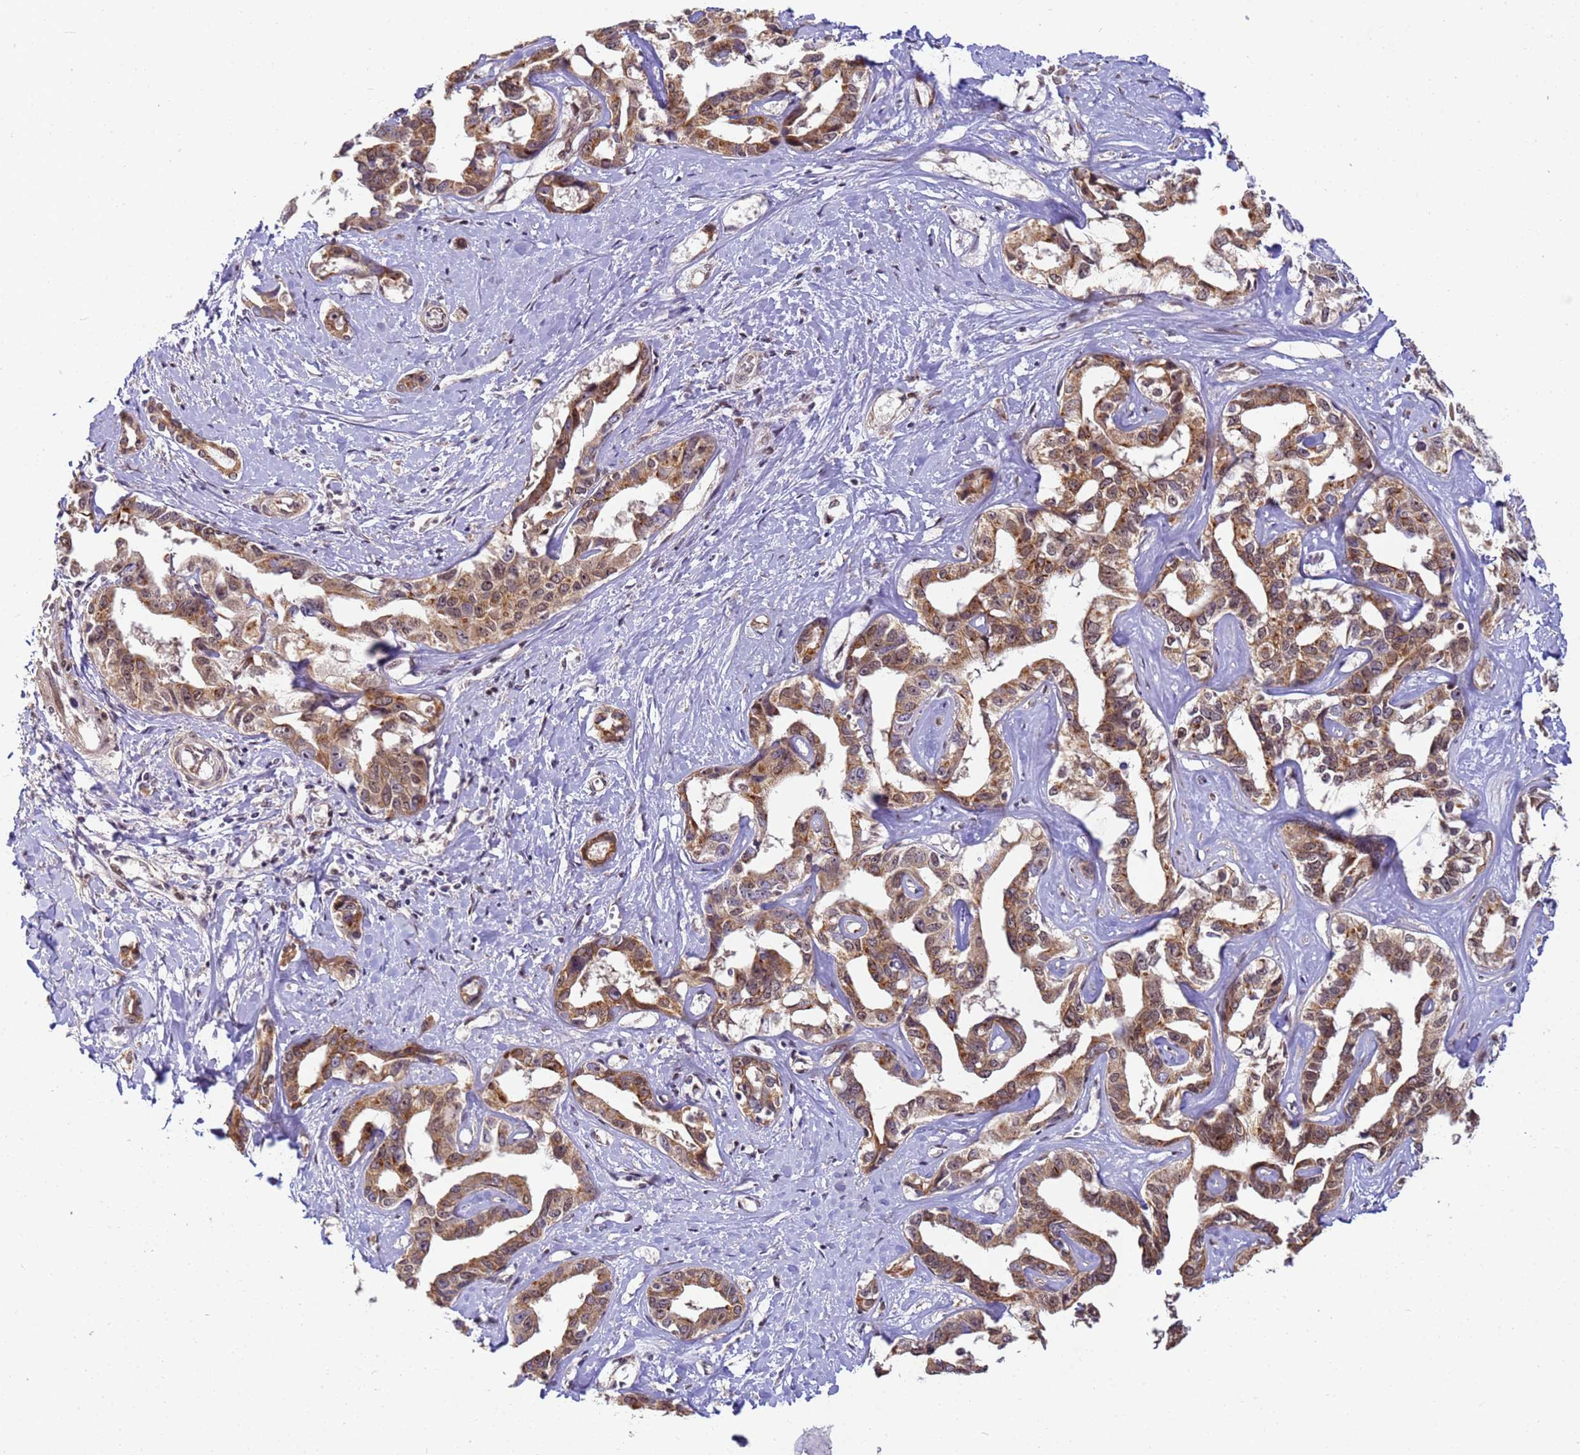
{"staining": {"intensity": "moderate", "quantity": ">75%", "location": "cytoplasmic/membranous"}, "tissue": "liver cancer", "cell_type": "Tumor cells", "image_type": "cancer", "snomed": [{"axis": "morphology", "description": "Cholangiocarcinoma"}, {"axis": "topography", "description": "Liver"}], "caption": "This is an image of immunohistochemistry (IHC) staining of liver cholangiocarcinoma, which shows moderate positivity in the cytoplasmic/membranous of tumor cells.", "gene": "RAPGEF3", "patient": {"sex": "male", "age": 59}}